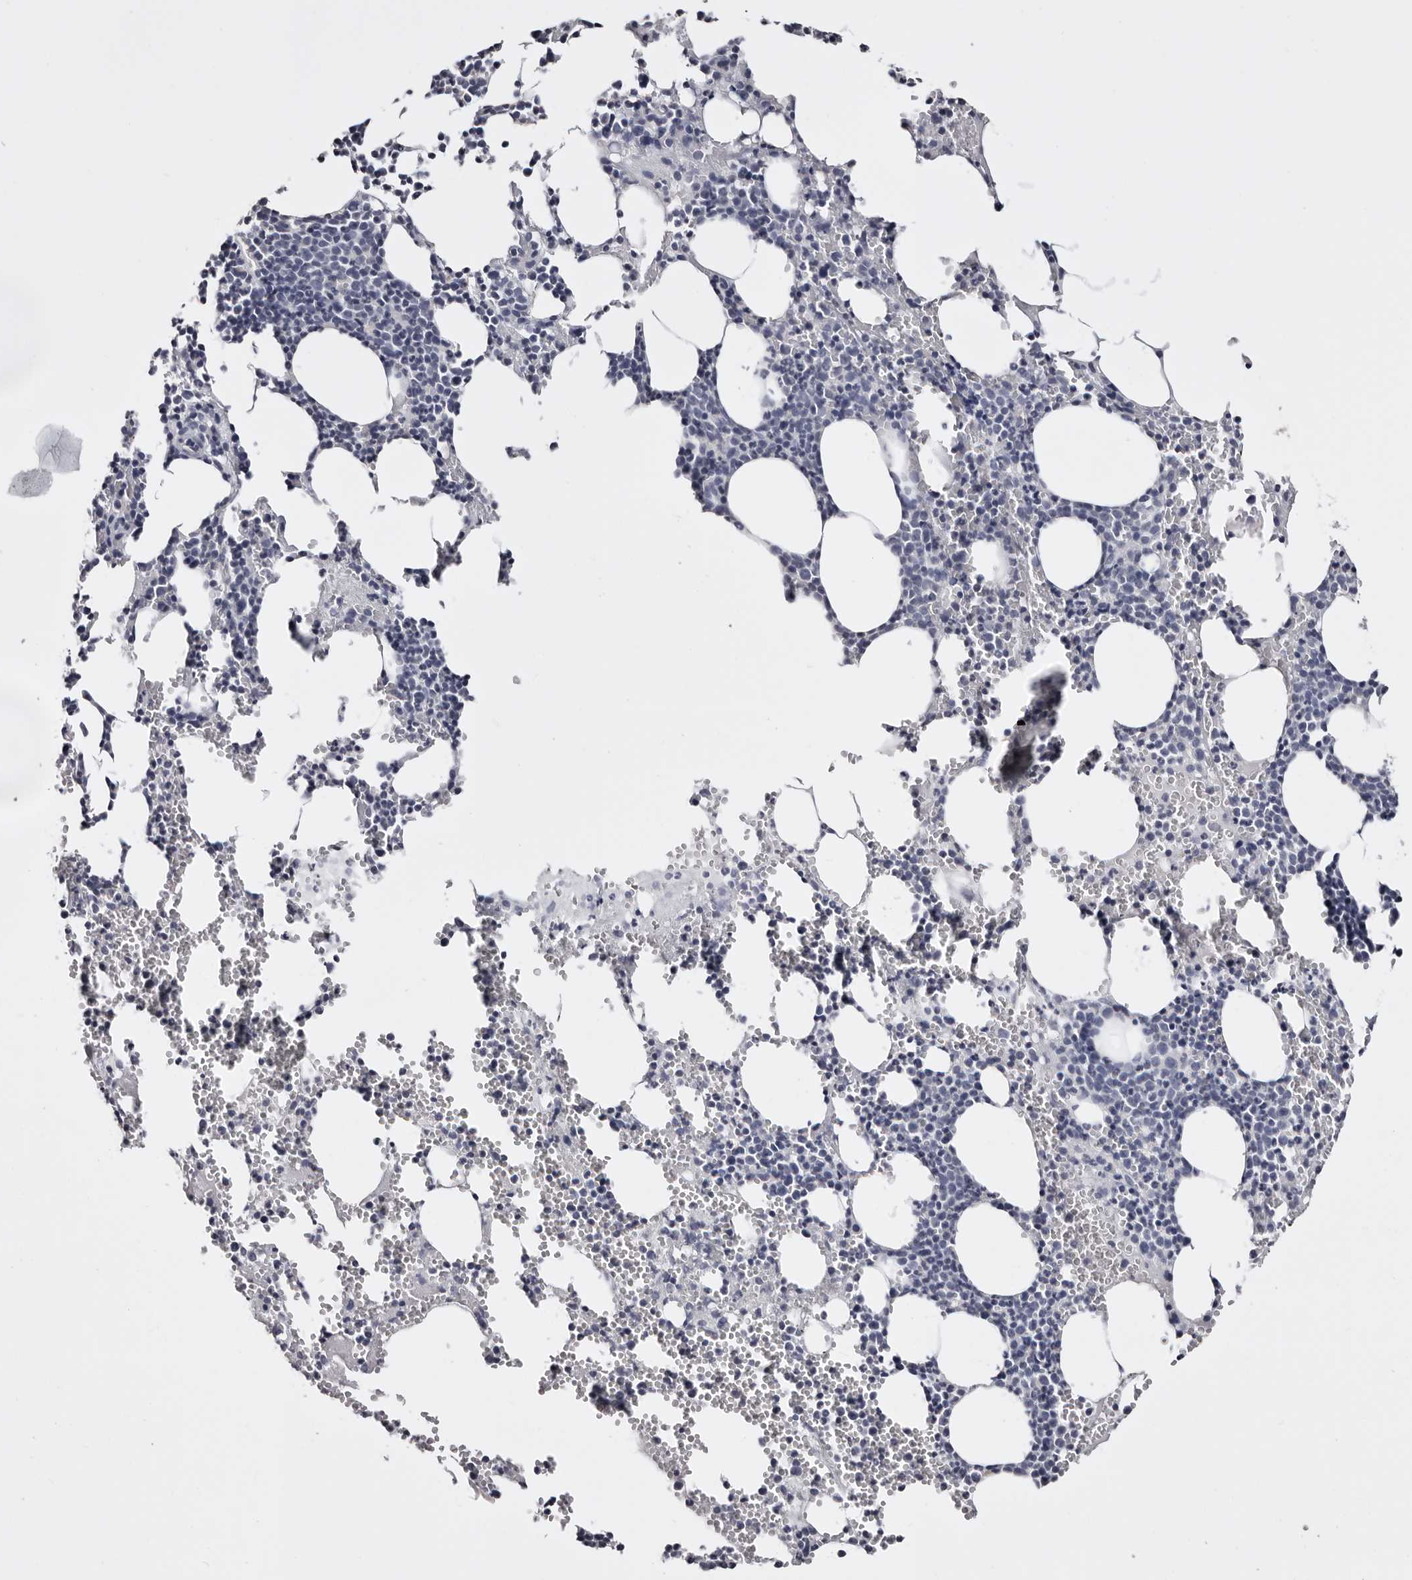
{"staining": {"intensity": "negative", "quantity": "none", "location": "none"}, "tissue": "bone marrow", "cell_type": "Hematopoietic cells", "image_type": "normal", "snomed": [{"axis": "morphology", "description": "Normal tissue, NOS"}, {"axis": "topography", "description": "Bone marrow"}], "caption": "Immunohistochemical staining of normal bone marrow reveals no significant staining in hematopoietic cells.", "gene": "LAD1", "patient": {"sex": "female", "age": 67}}